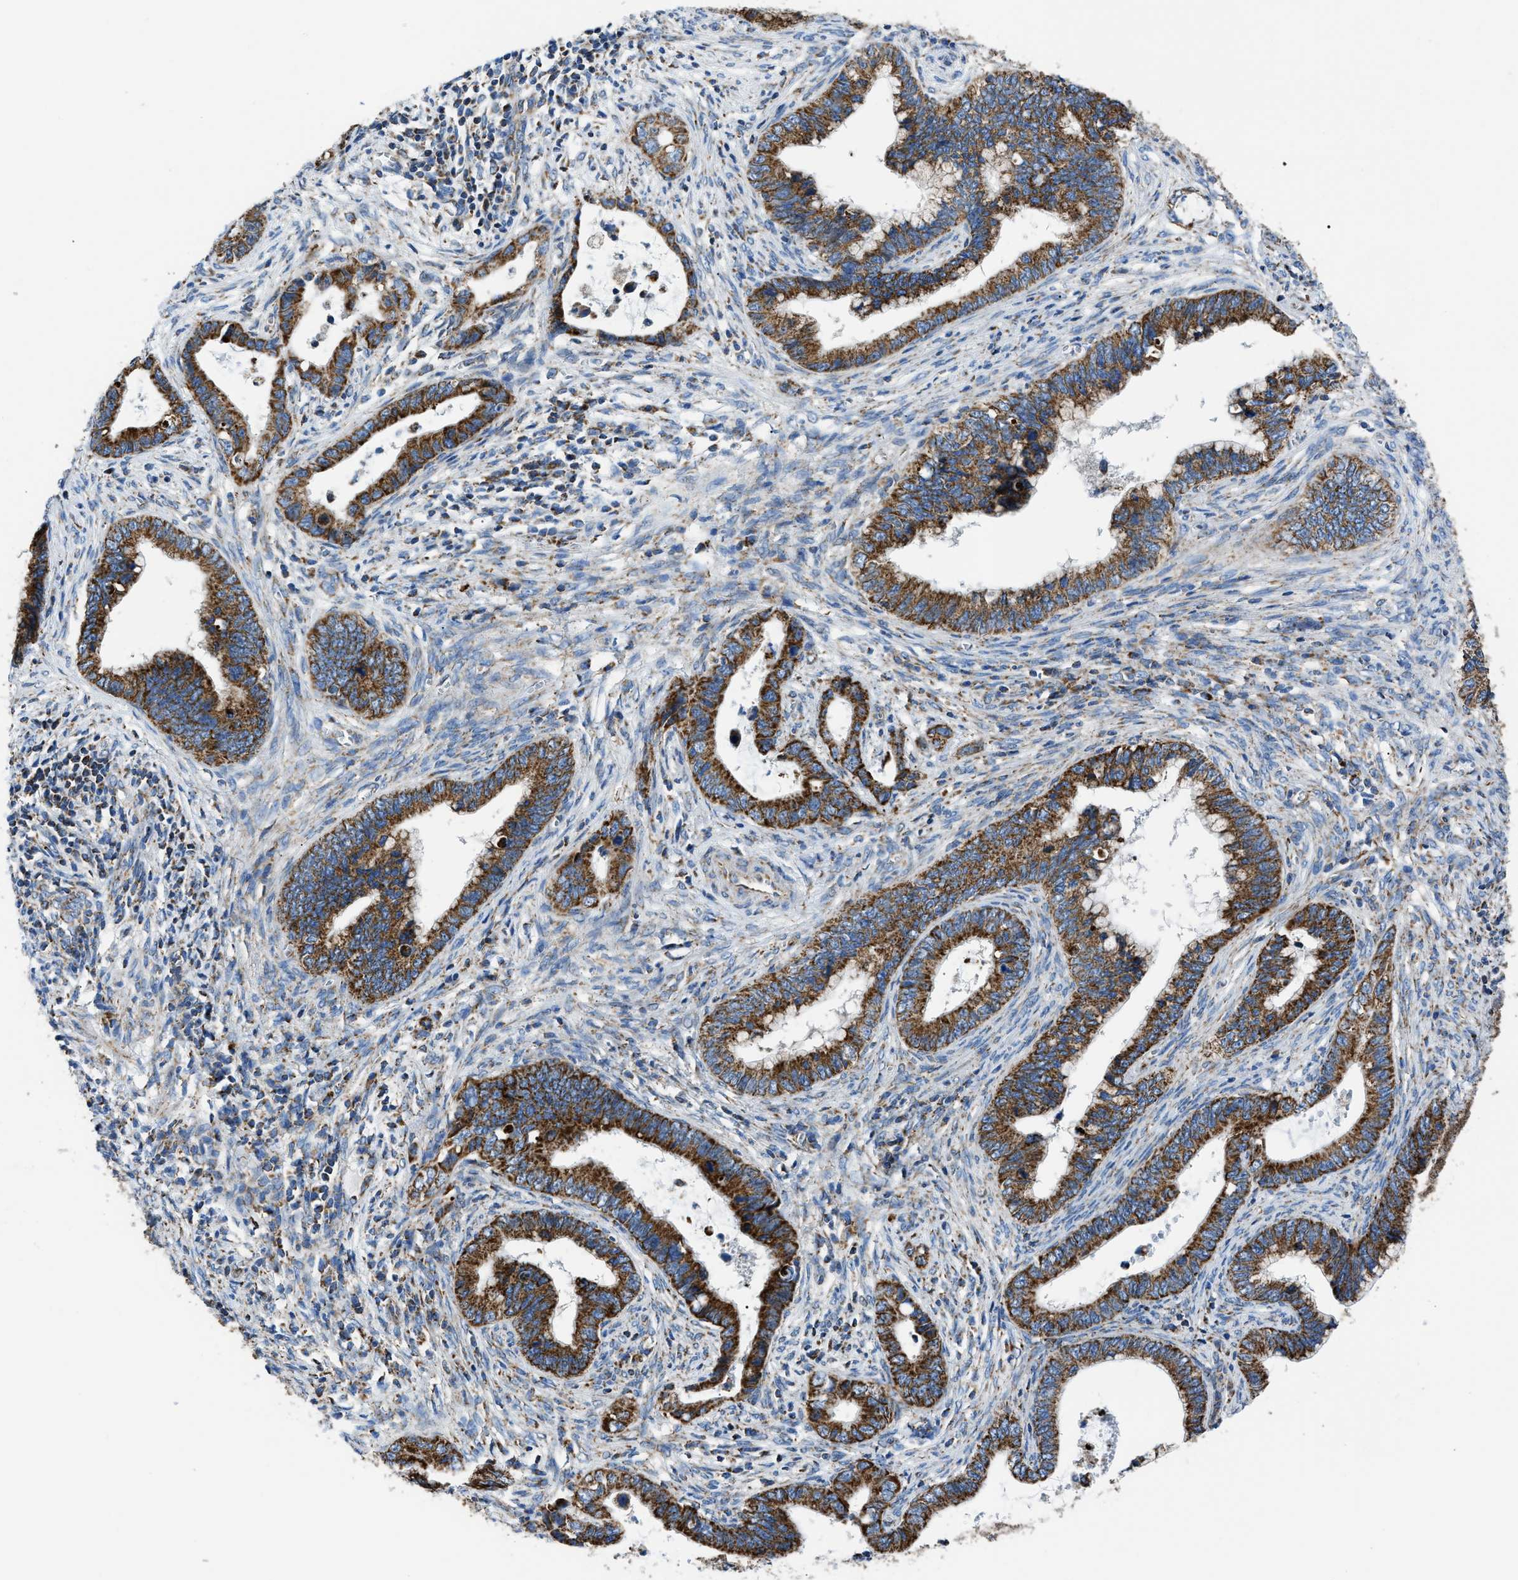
{"staining": {"intensity": "strong", "quantity": ">75%", "location": "cytoplasmic/membranous"}, "tissue": "cervical cancer", "cell_type": "Tumor cells", "image_type": "cancer", "snomed": [{"axis": "morphology", "description": "Adenocarcinoma, NOS"}, {"axis": "topography", "description": "Cervix"}], "caption": "A histopathology image of adenocarcinoma (cervical) stained for a protein exhibits strong cytoplasmic/membranous brown staining in tumor cells.", "gene": "PHB2", "patient": {"sex": "female", "age": 44}}